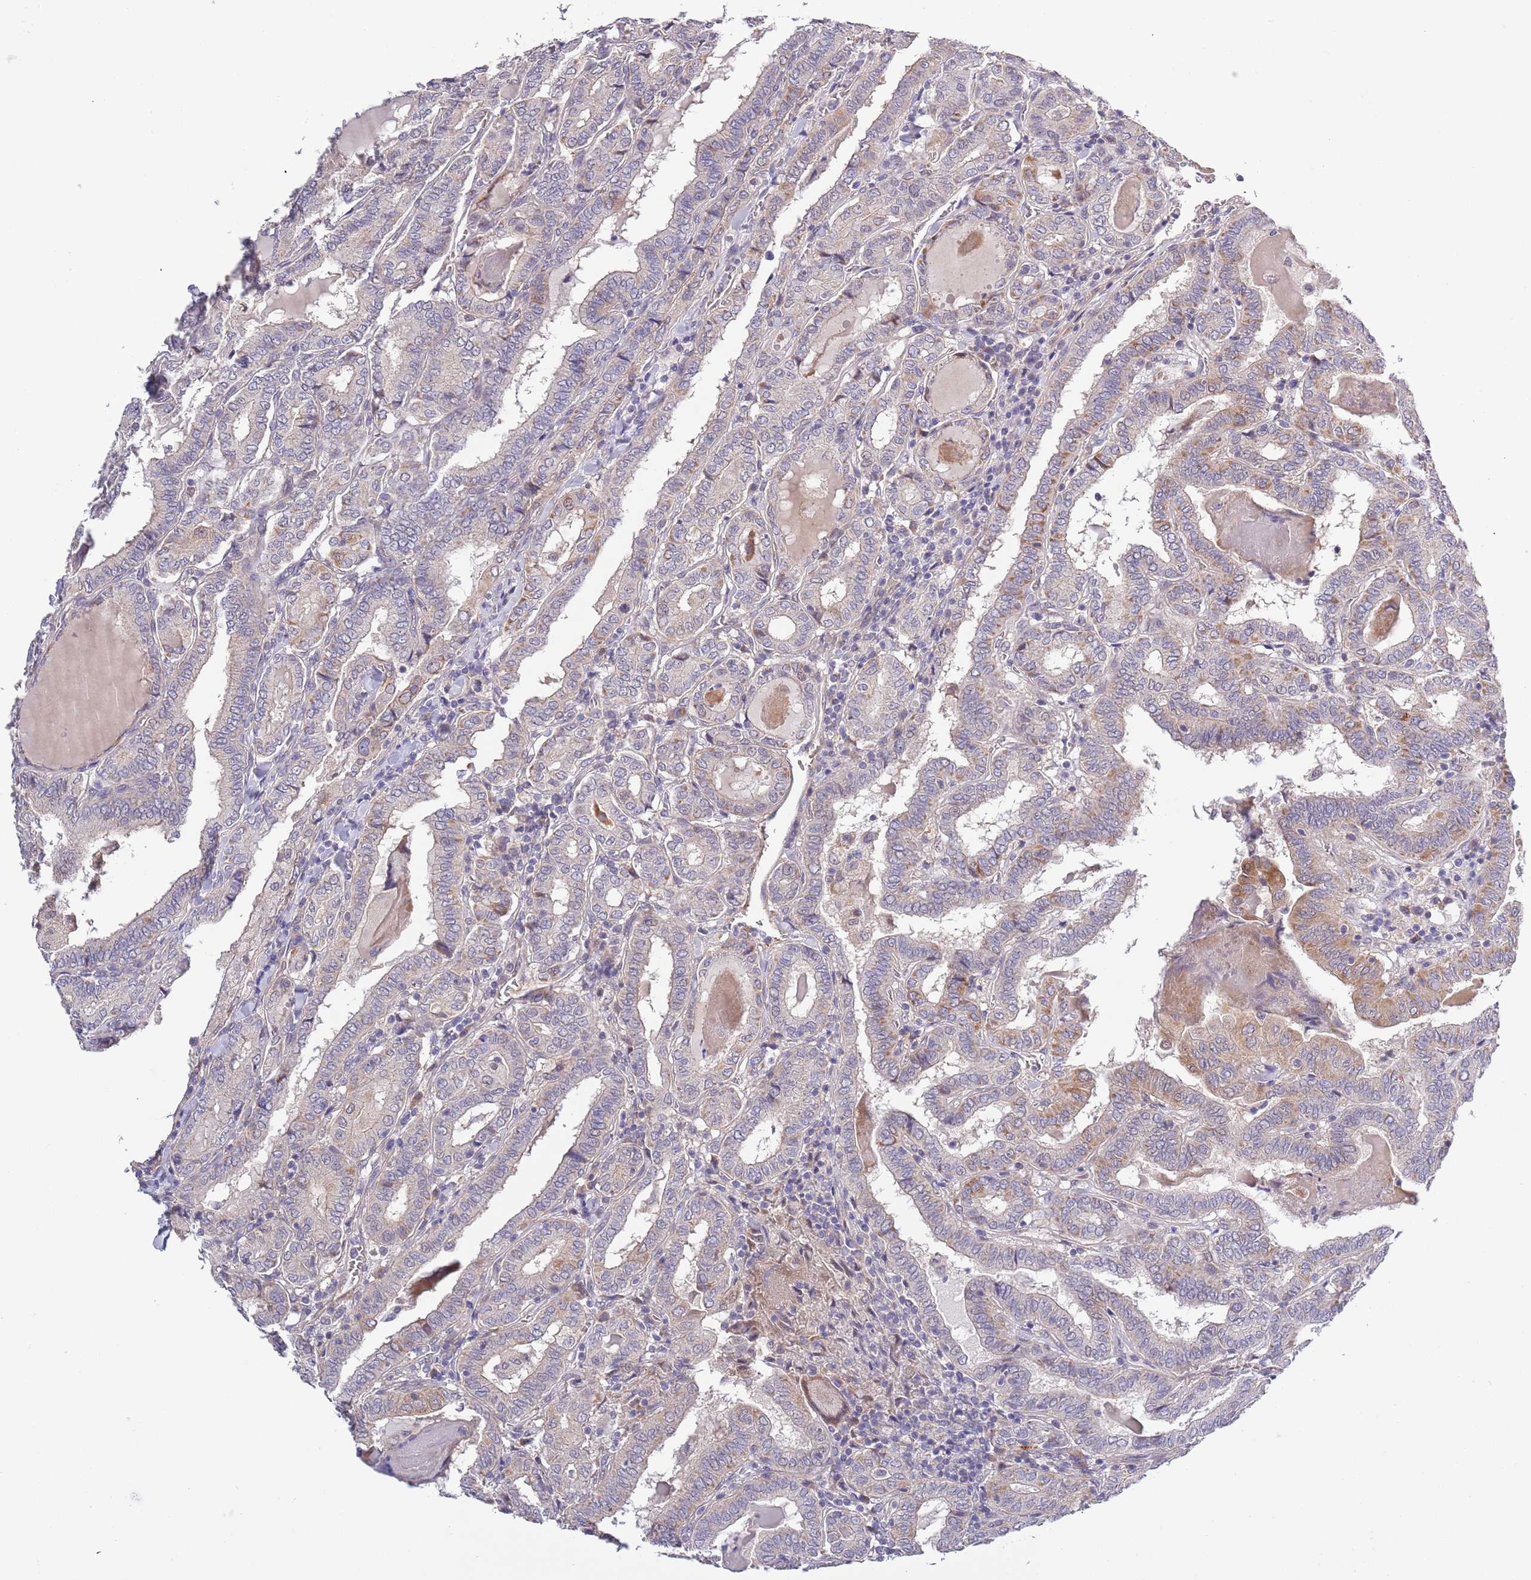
{"staining": {"intensity": "negative", "quantity": "none", "location": "none"}, "tissue": "thyroid cancer", "cell_type": "Tumor cells", "image_type": "cancer", "snomed": [{"axis": "morphology", "description": "Papillary adenocarcinoma, NOS"}, {"axis": "topography", "description": "Thyroid gland"}], "caption": "Immunohistochemical staining of human thyroid papillary adenocarcinoma displays no significant expression in tumor cells.", "gene": "LIPJ", "patient": {"sex": "female", "age": 72}}